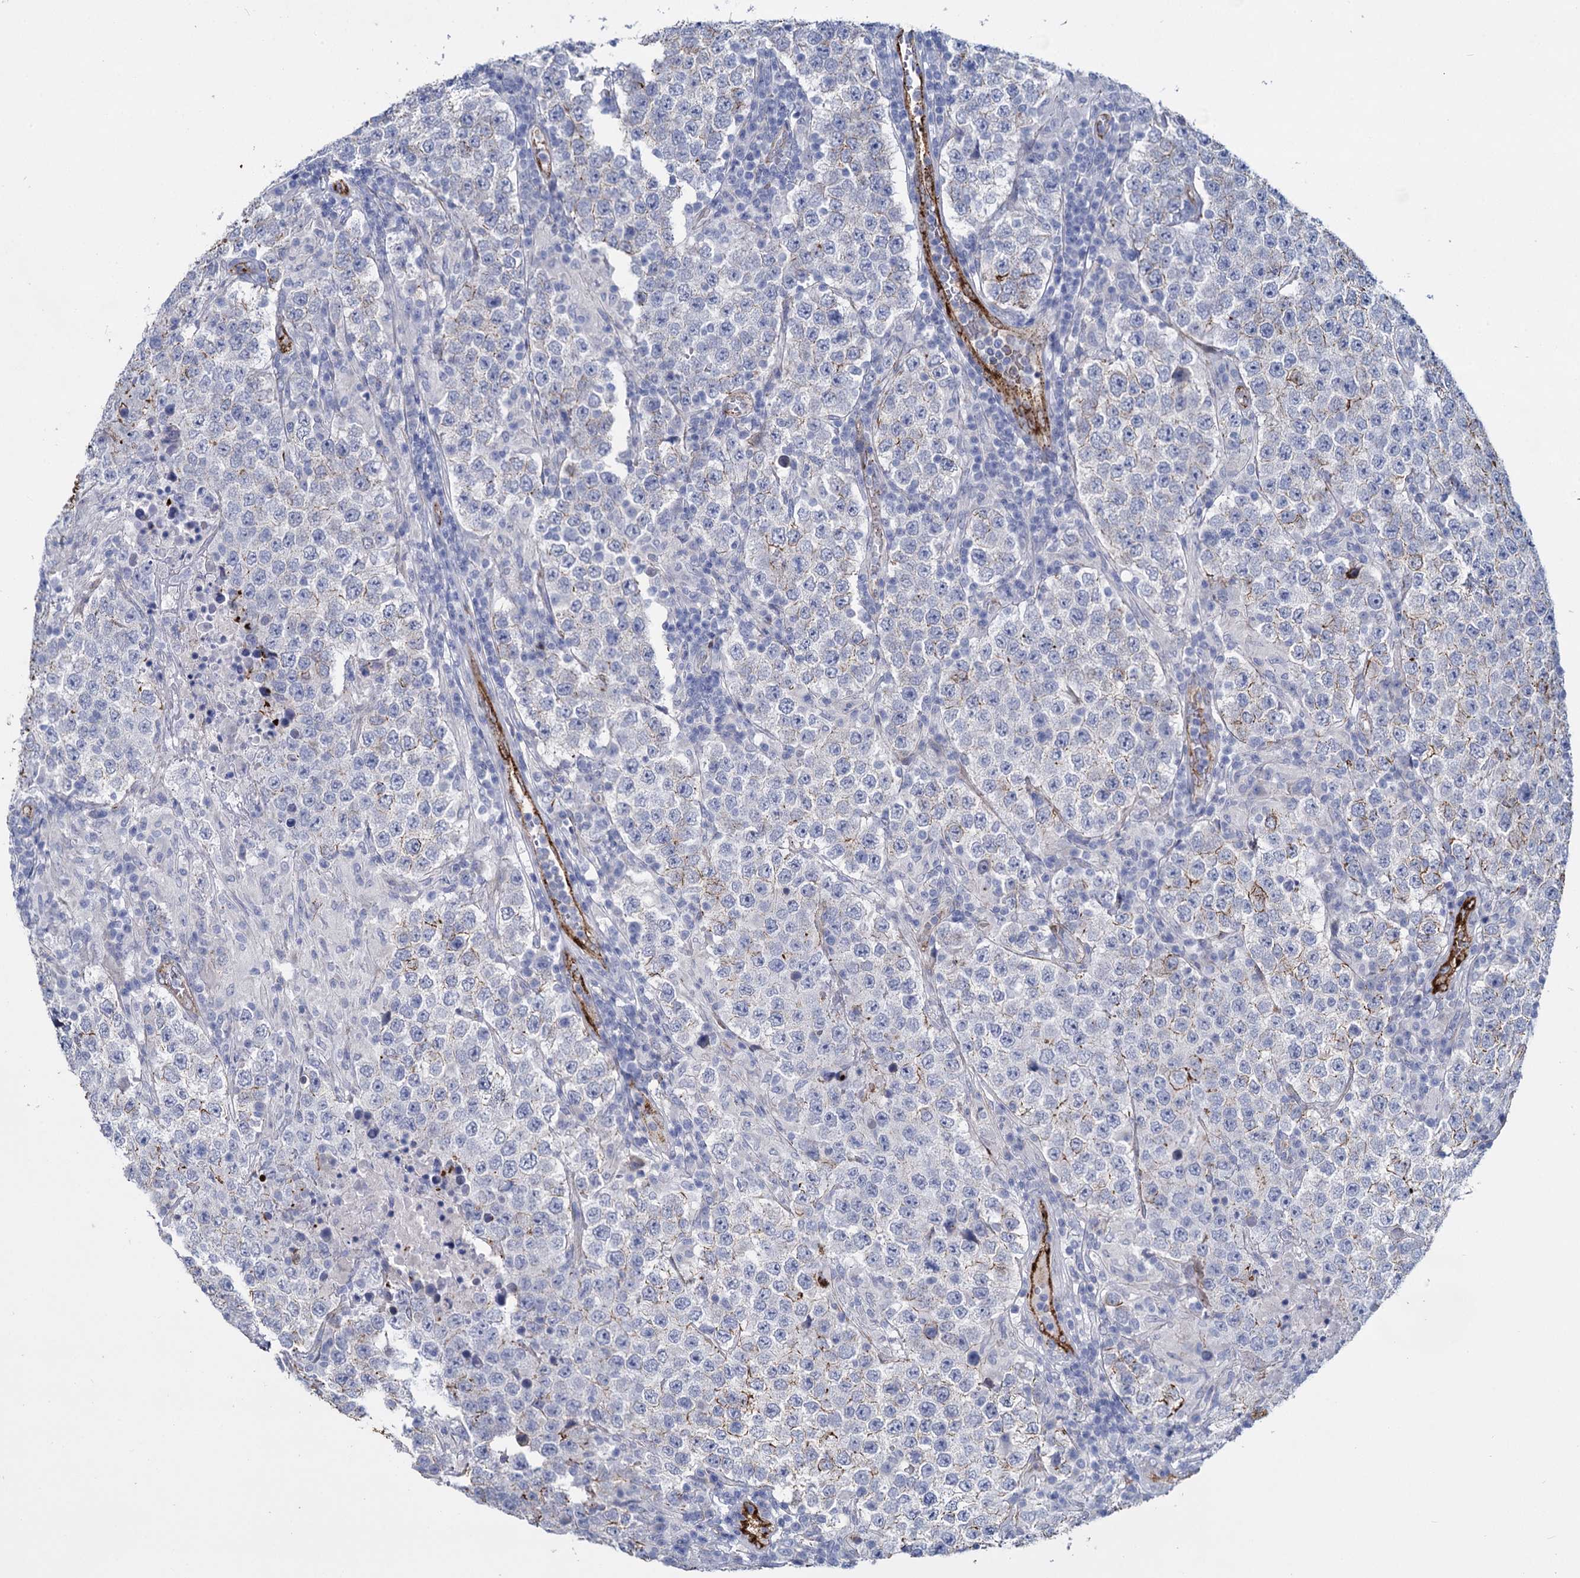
{"staining": {"intensity": "negative", "quantity": "none", "location": "none"}, "tissue": "testis cancer", "cell_type": "Tumor cells", "image_type": "cancer", "snomed": [{"axis": "morphology", "description": "Normal tissue, NOS"}, {"axis": "morphology", "description": "Urothelial carcinoma, High grade"}, {"axis": "morphology", "description": "Seminoma, NOS"}, {"axis": "morphology", "description": "Carcinoma, Embryonal, NOS"}, {"axis": "topography", "description": "Urinary bladder"}, {"axis": "topography", "description": "Testis"}], "caption": "An IHC photomicrograph of testis embryonal carcinoma is shown. There is no staining in tumor cells of testis embryonal carcinoma.", "gene": "SNCG", "patient": {"sex": "male", "age": 41}}